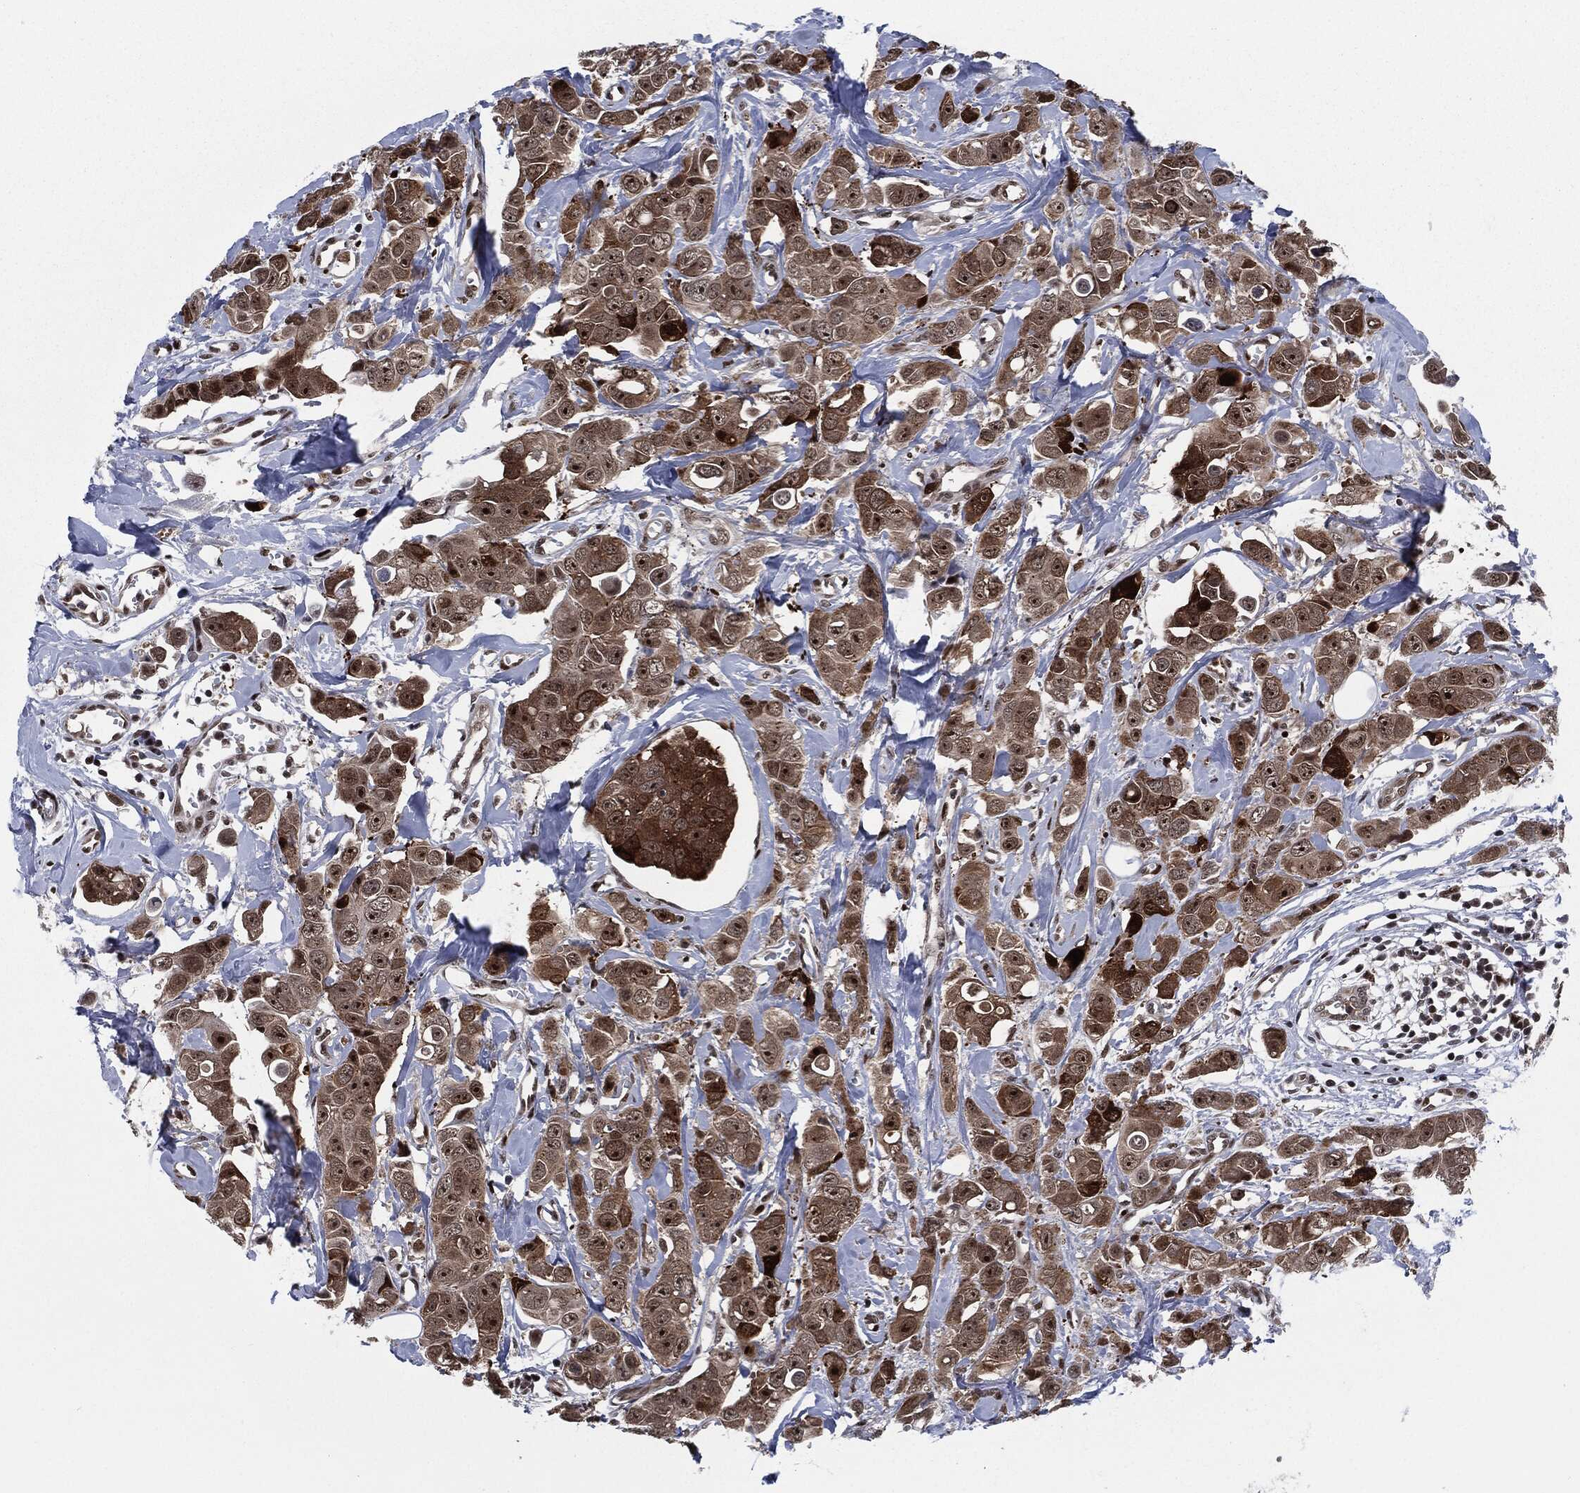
{"staining": {"intensity": "strong", "quantity": "25%-75%", "location": "cytoplasmic/membranous,nuclear"}, "tissue": "breast cancer", "cell_type": "Tumor cells", "image_type": "cancer", "snomed": [{"axis": "morphology", "description": "Duct carcinoma"}, {"axis": "topography", "description": "Breast"}], "caption": "Immunohistochemistry (IHC) histopathology image of neoplastic tissue: human infiltrating ductal carcinoma (breast) stained using immunohistochemistry reveals high levels of strong protein expression localized specifically in the cytoplasmic/membranous and nuclear of tumor cells, appearing as a cytoplasmic/membranous and nuclear brown color.", "gene": "AKT2", "patient": {"sex": "female", "age": 35}}